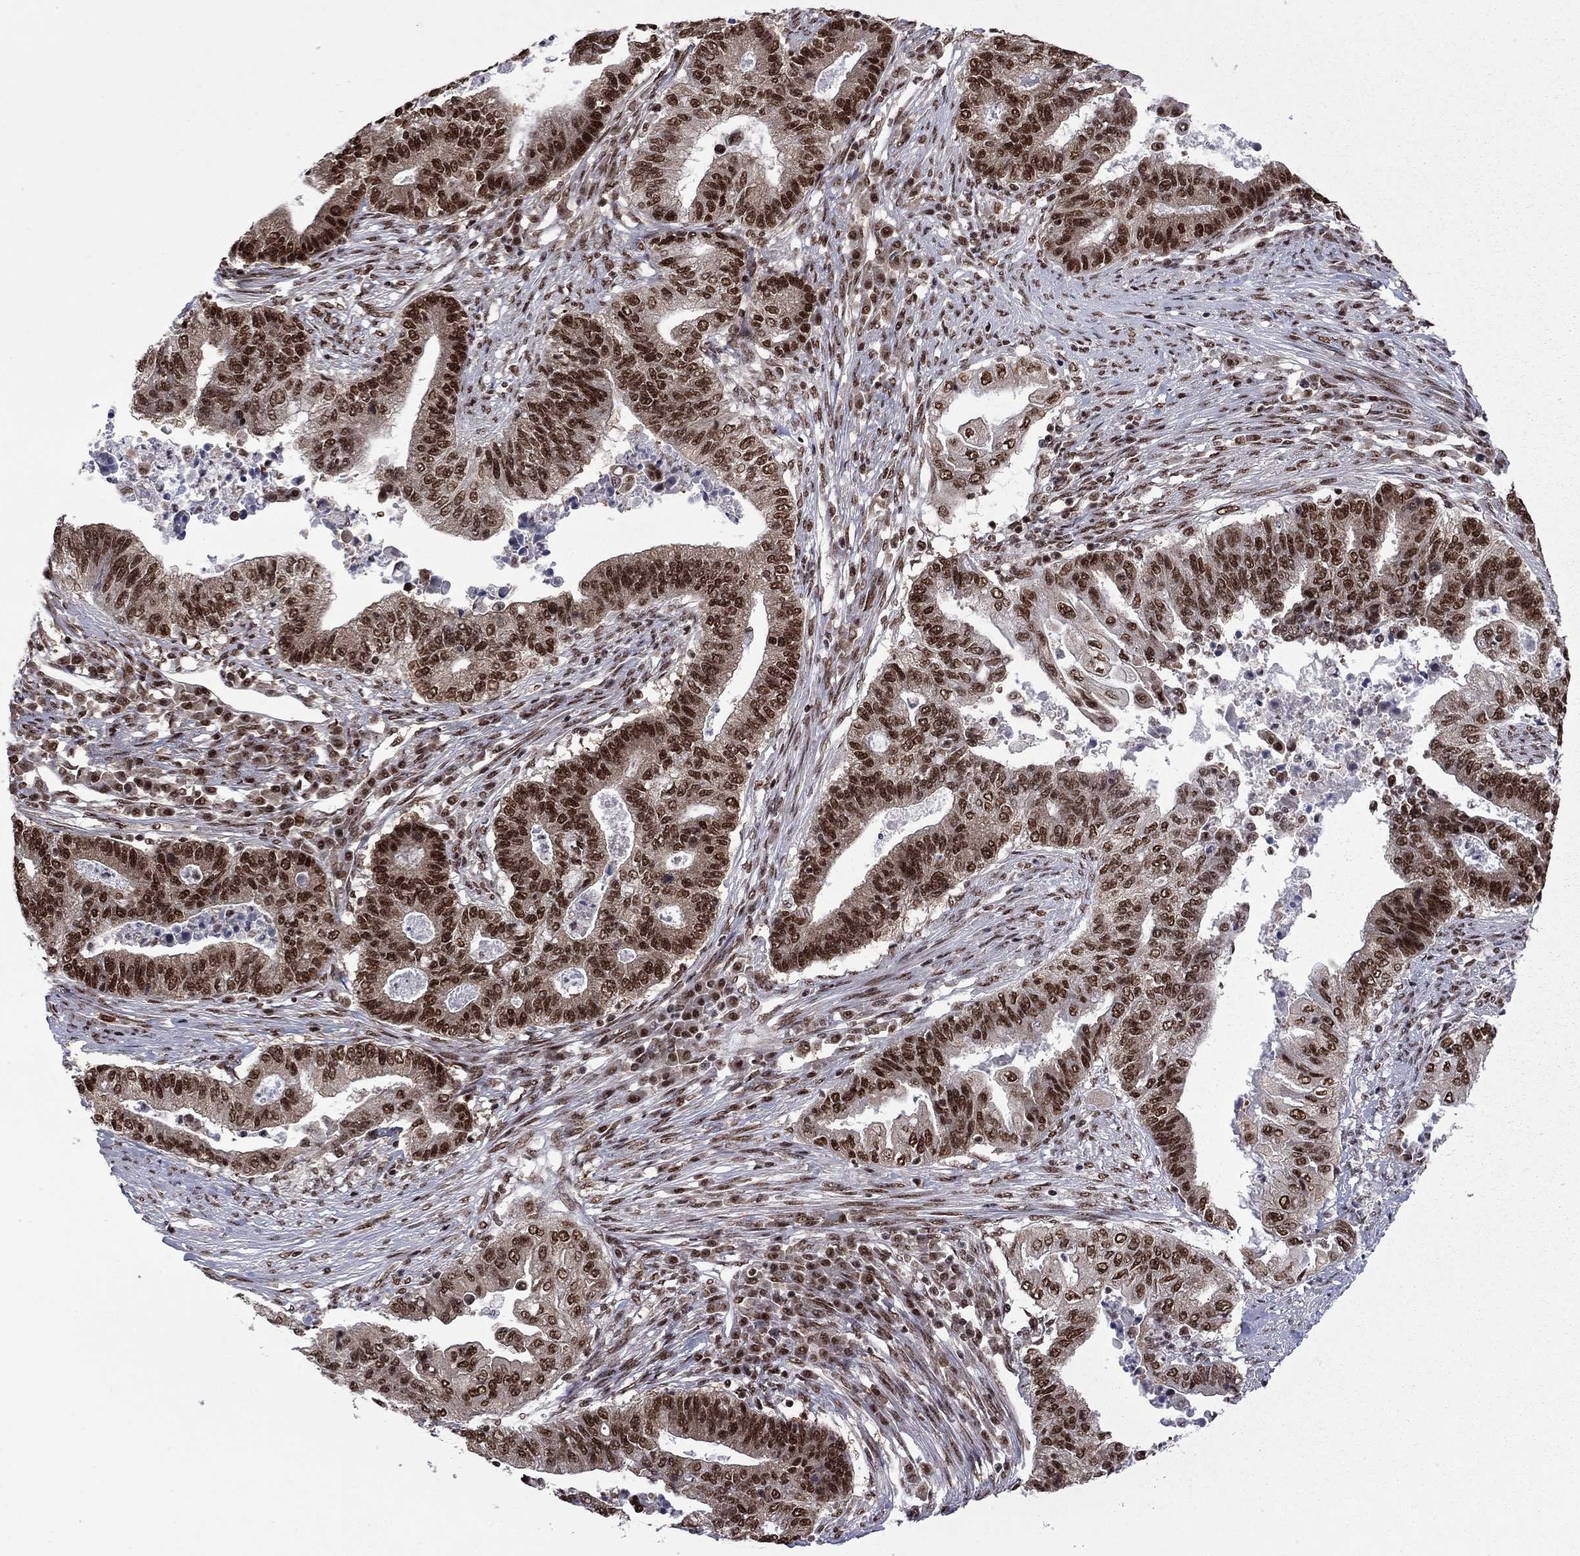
{"staining": {"intensity": "strong", "quantity": ">75%", "location": "nuclear"}, "tissue": "endometrial cancer", "cell_type": "Tumor cells", "image_type": "cancer", "snomed": [{"axis": "morphology", "description": "Adenocarcinoma, NOS"}, {"axis": "topography", "description": "Uterus"}, {"axis": "topography", "description": "Endometrium"}], "caption": "The micrograph demonstrates a brown stain indicating the presence of a protein in the nuclear of tumor cells in endometrial adenocarcinoma.", "gene": "MED25", "patient": {"sex": "female", "age": 54}}